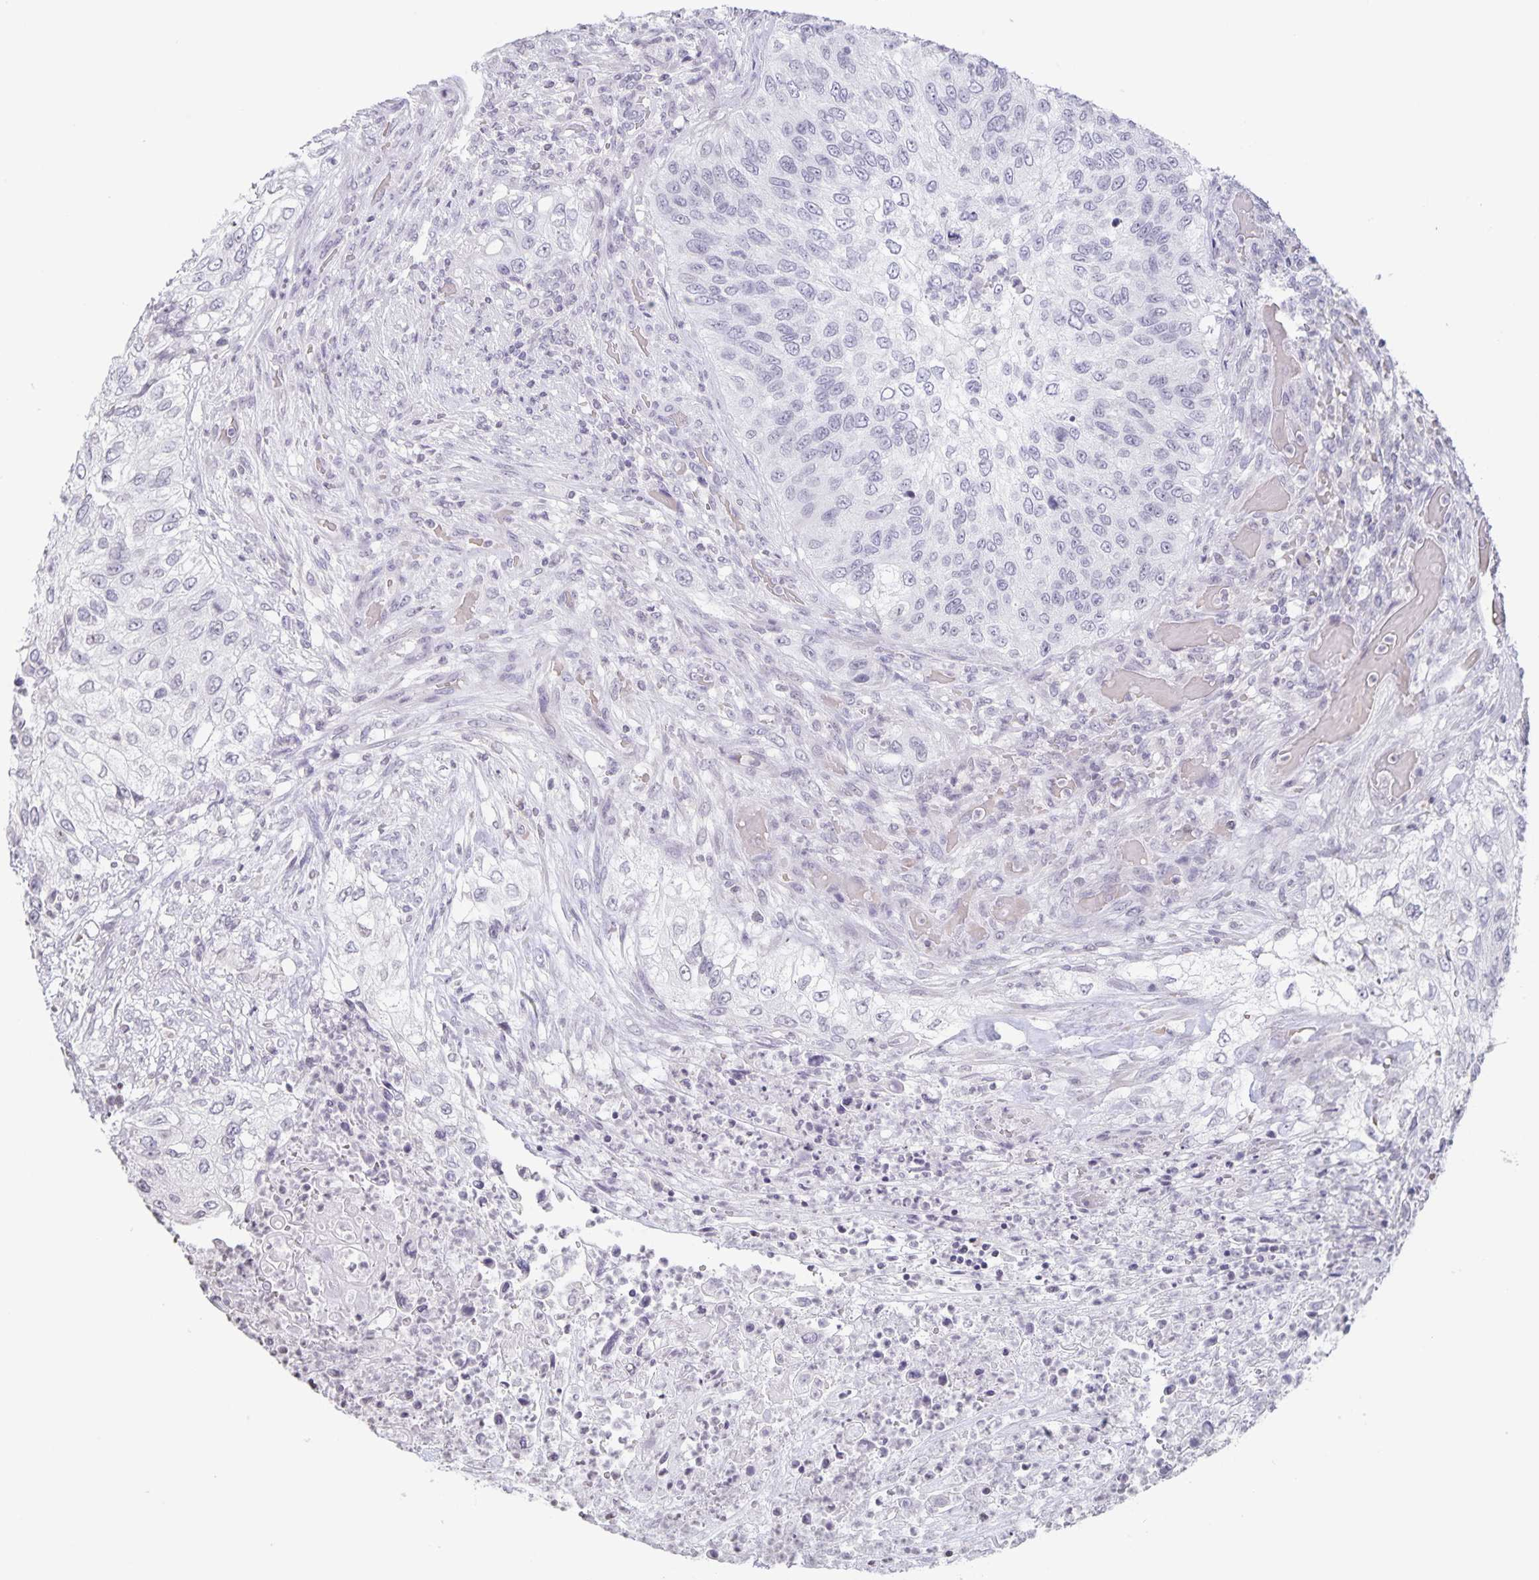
{"staining": {"intensity": "negative", "quantity": "none", "location": "none"}, "tissue": "urothelial cancer", "cell_type": "Tumor cells", "image_type": "cancer", "snomed": [{"axis": "morphology", "description": "Urothelial carcinoma, High grade"}, {"axis": "topography", "description": "Urinary bladder"}], "caption": "High-grade urothelial carcinoma was stained to show a protein in brown. There is no significant positivity in tumor cells.", "gene": "AQP4", "patient": {"sex": "female", "age": 60}}